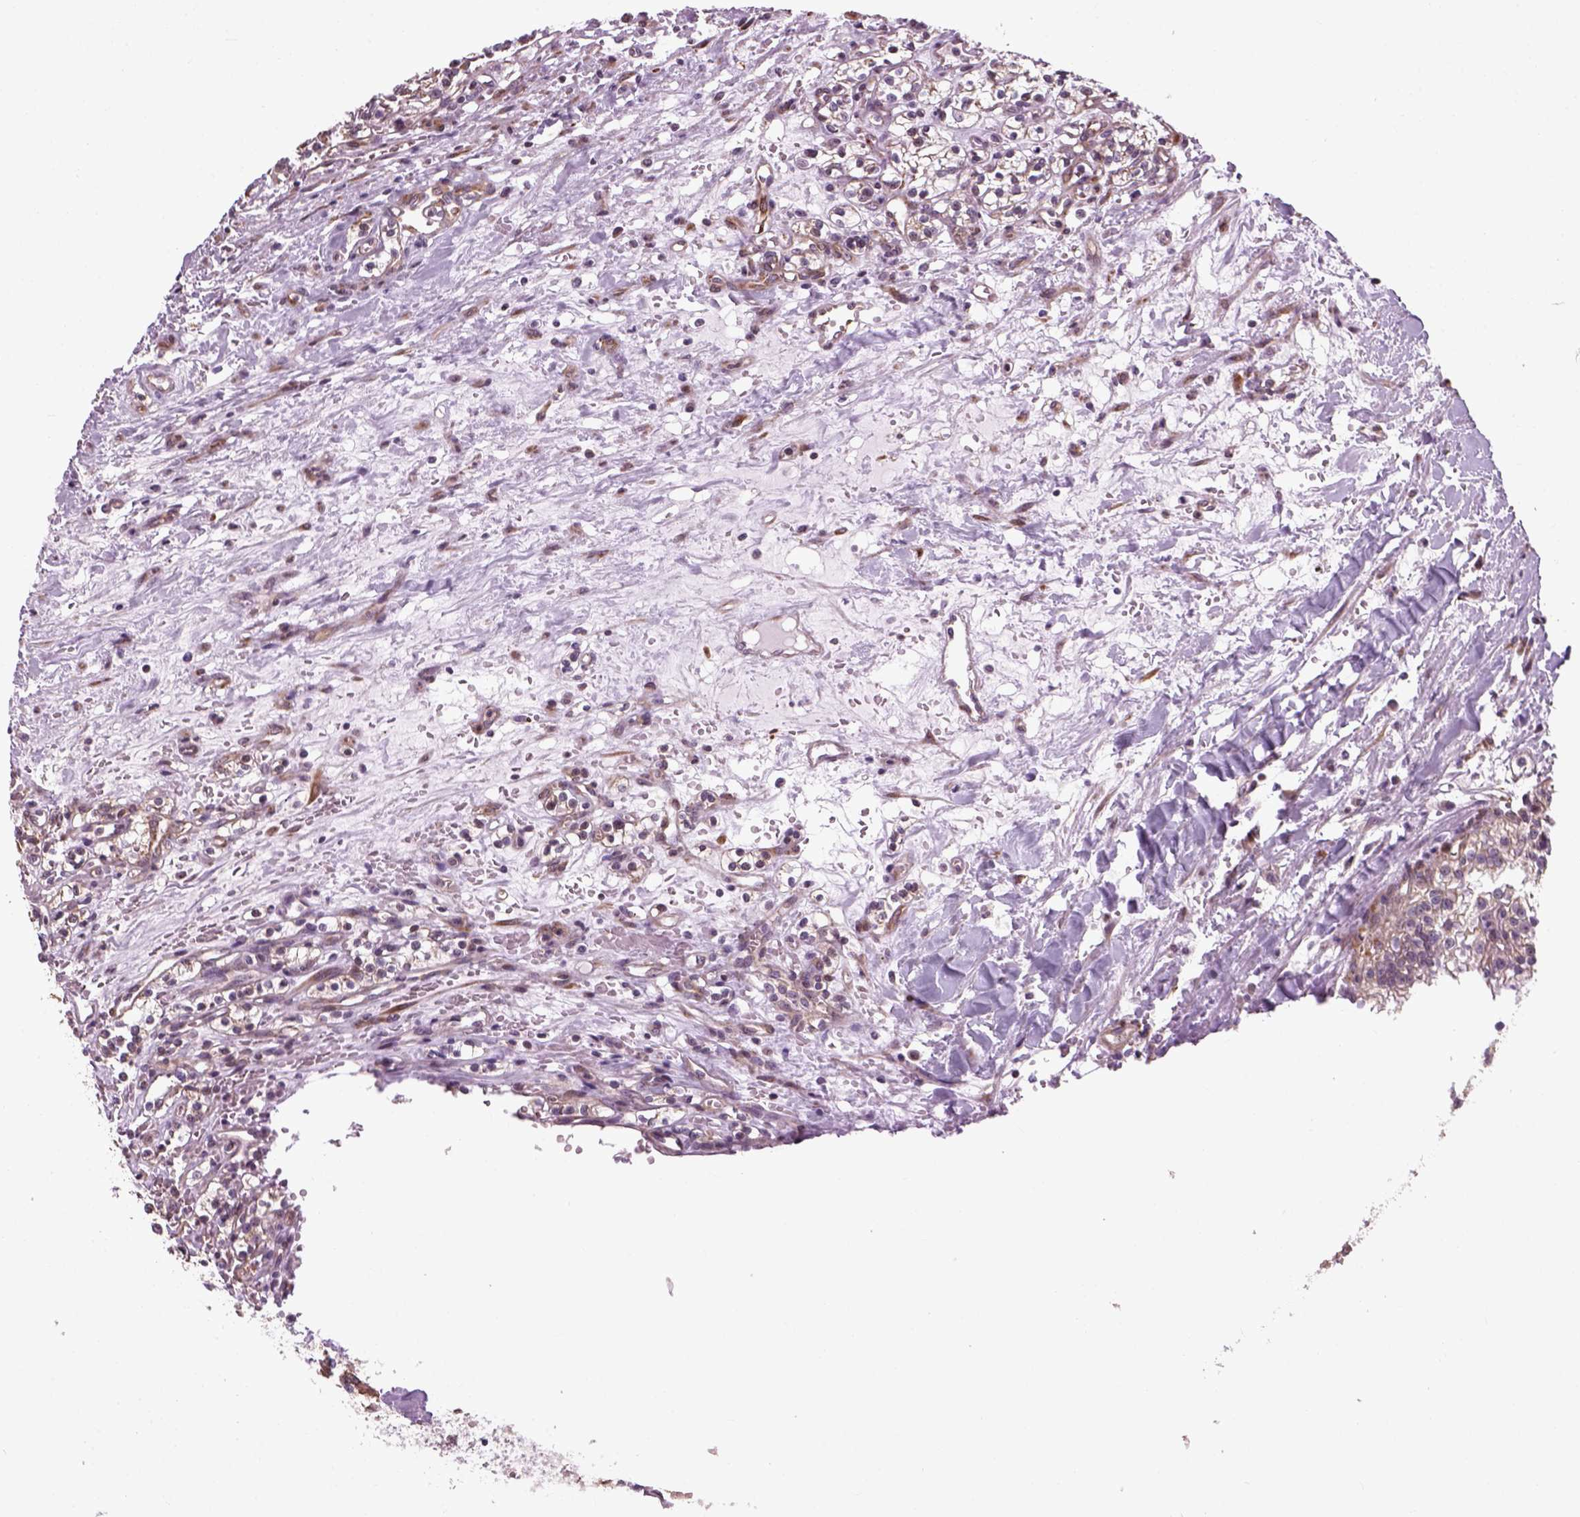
{"staining": {"intensity": "weak", "quantity": "25%-75%", "location": "cytoplasmic/membranous"}, "tissue": "renal cancer", "cell_type": "Tumor cells", "image_type": "cancer", "snomed": [{"axis": "morphology", "description": "Adenocarcinoma, NOS"}, {"axis": "topography", "description": "Kidney"}], "caption": "Immunohistochemistry (IHC) of human adenocarcinoma (renal) demonstrates low levels of weak cytoplasmic/membranous expression in approximately 25%-75% of tumor cells. (Stains: DAB in brown, nuclei in blue, Microscopy: brightfield microscopy at high magnification).", "gene": "XK", "patient": {"sex": "male", "age": 36}}